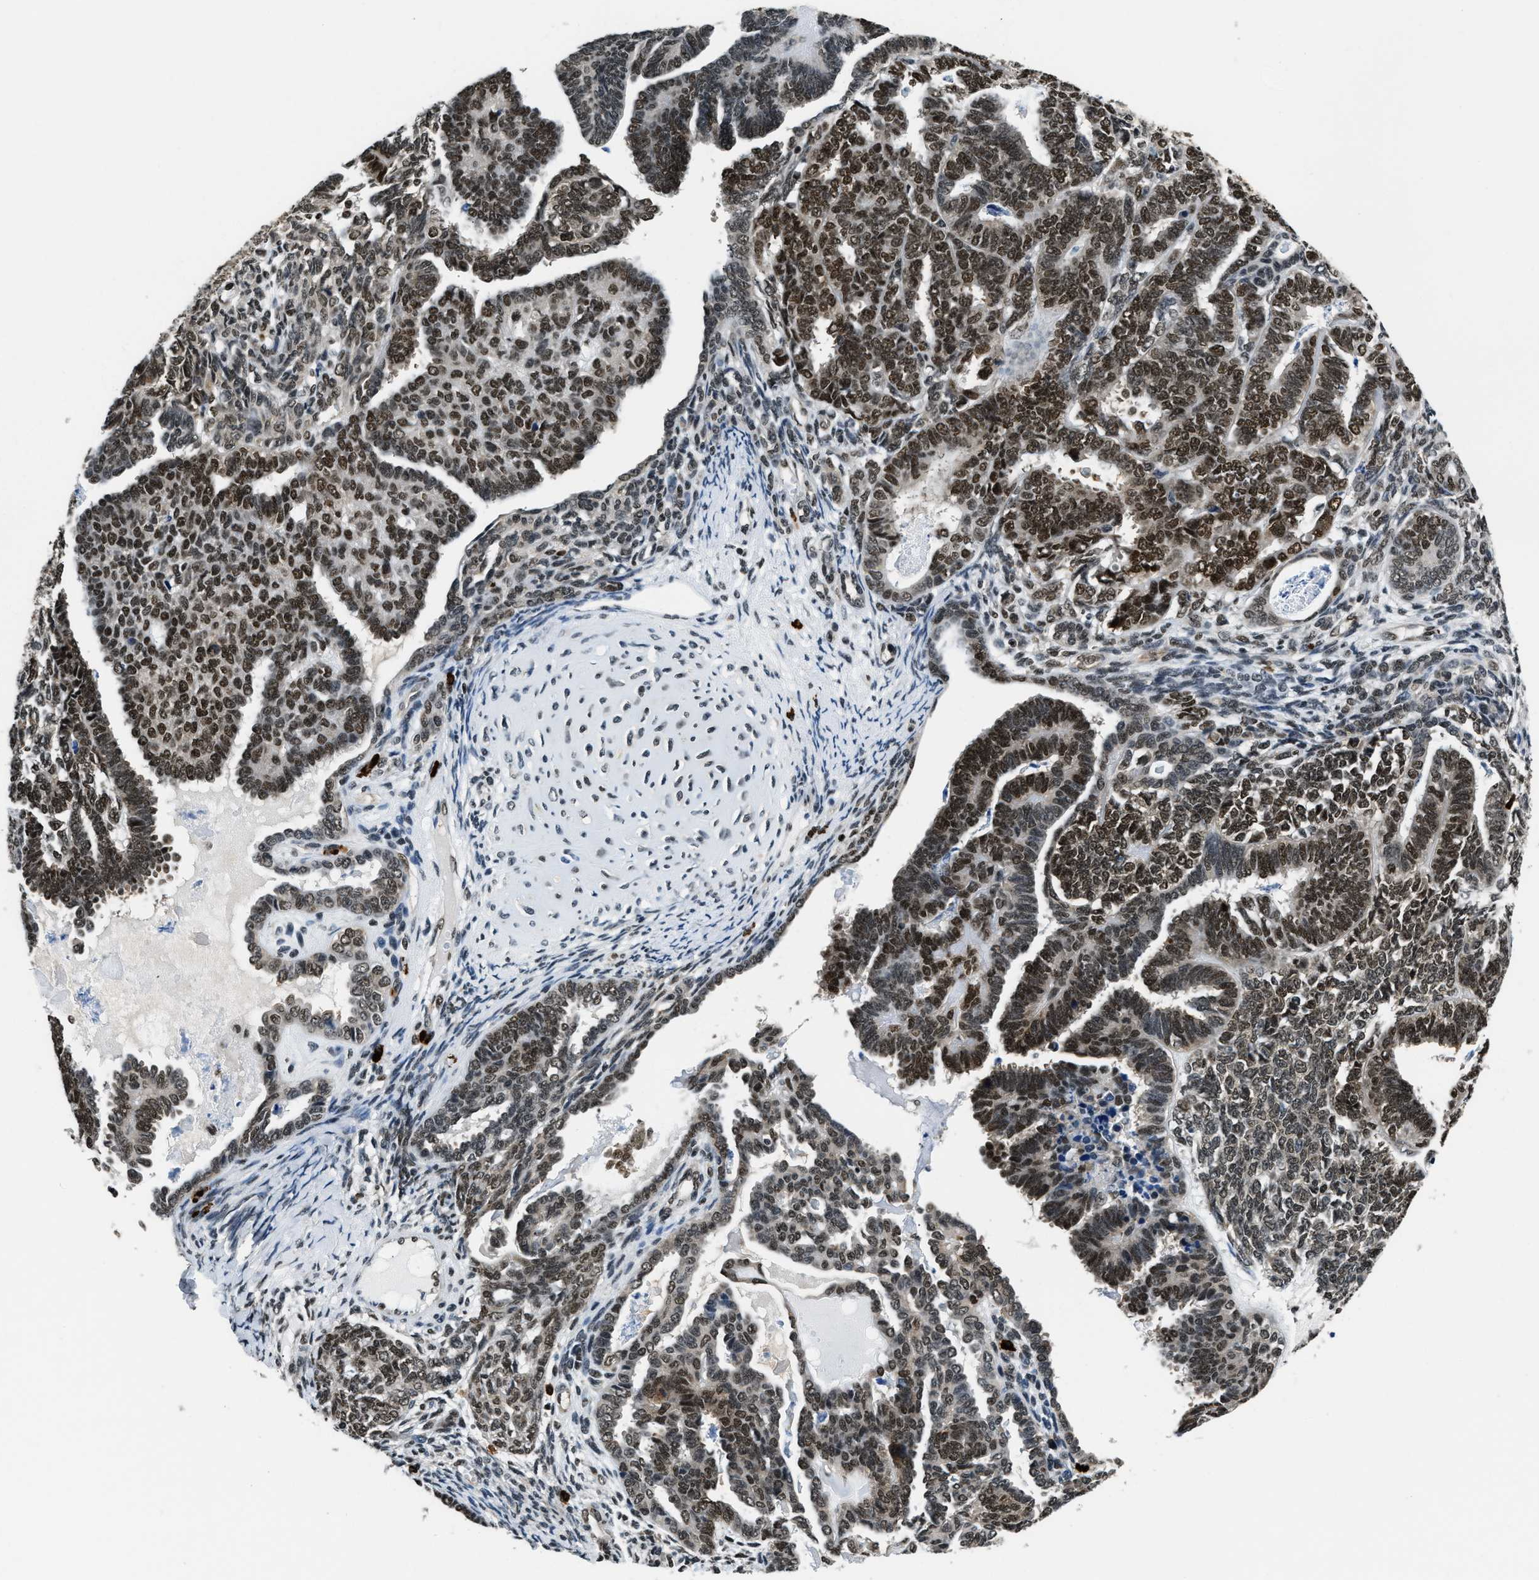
{"staining": {"intensity": "strong", "quantity": "25%-75%", "location": "nuclear"}, "tissue": "endometrial cancer", "cell_type": "Tumor cells", "image_type": "cancer", "snomed": [{"axis": "morphology", "description": "Neoplasm, malignant, NOS"}, {"axis": "topography", "description": "Endometrium"}], "caption": "The immunohistochemical stain labels strong nuclear staining in tumor cells of endometrial cancer tissue.", "gene": "CCNDBP1", "patient": {"sex": "female", "age": 74}}